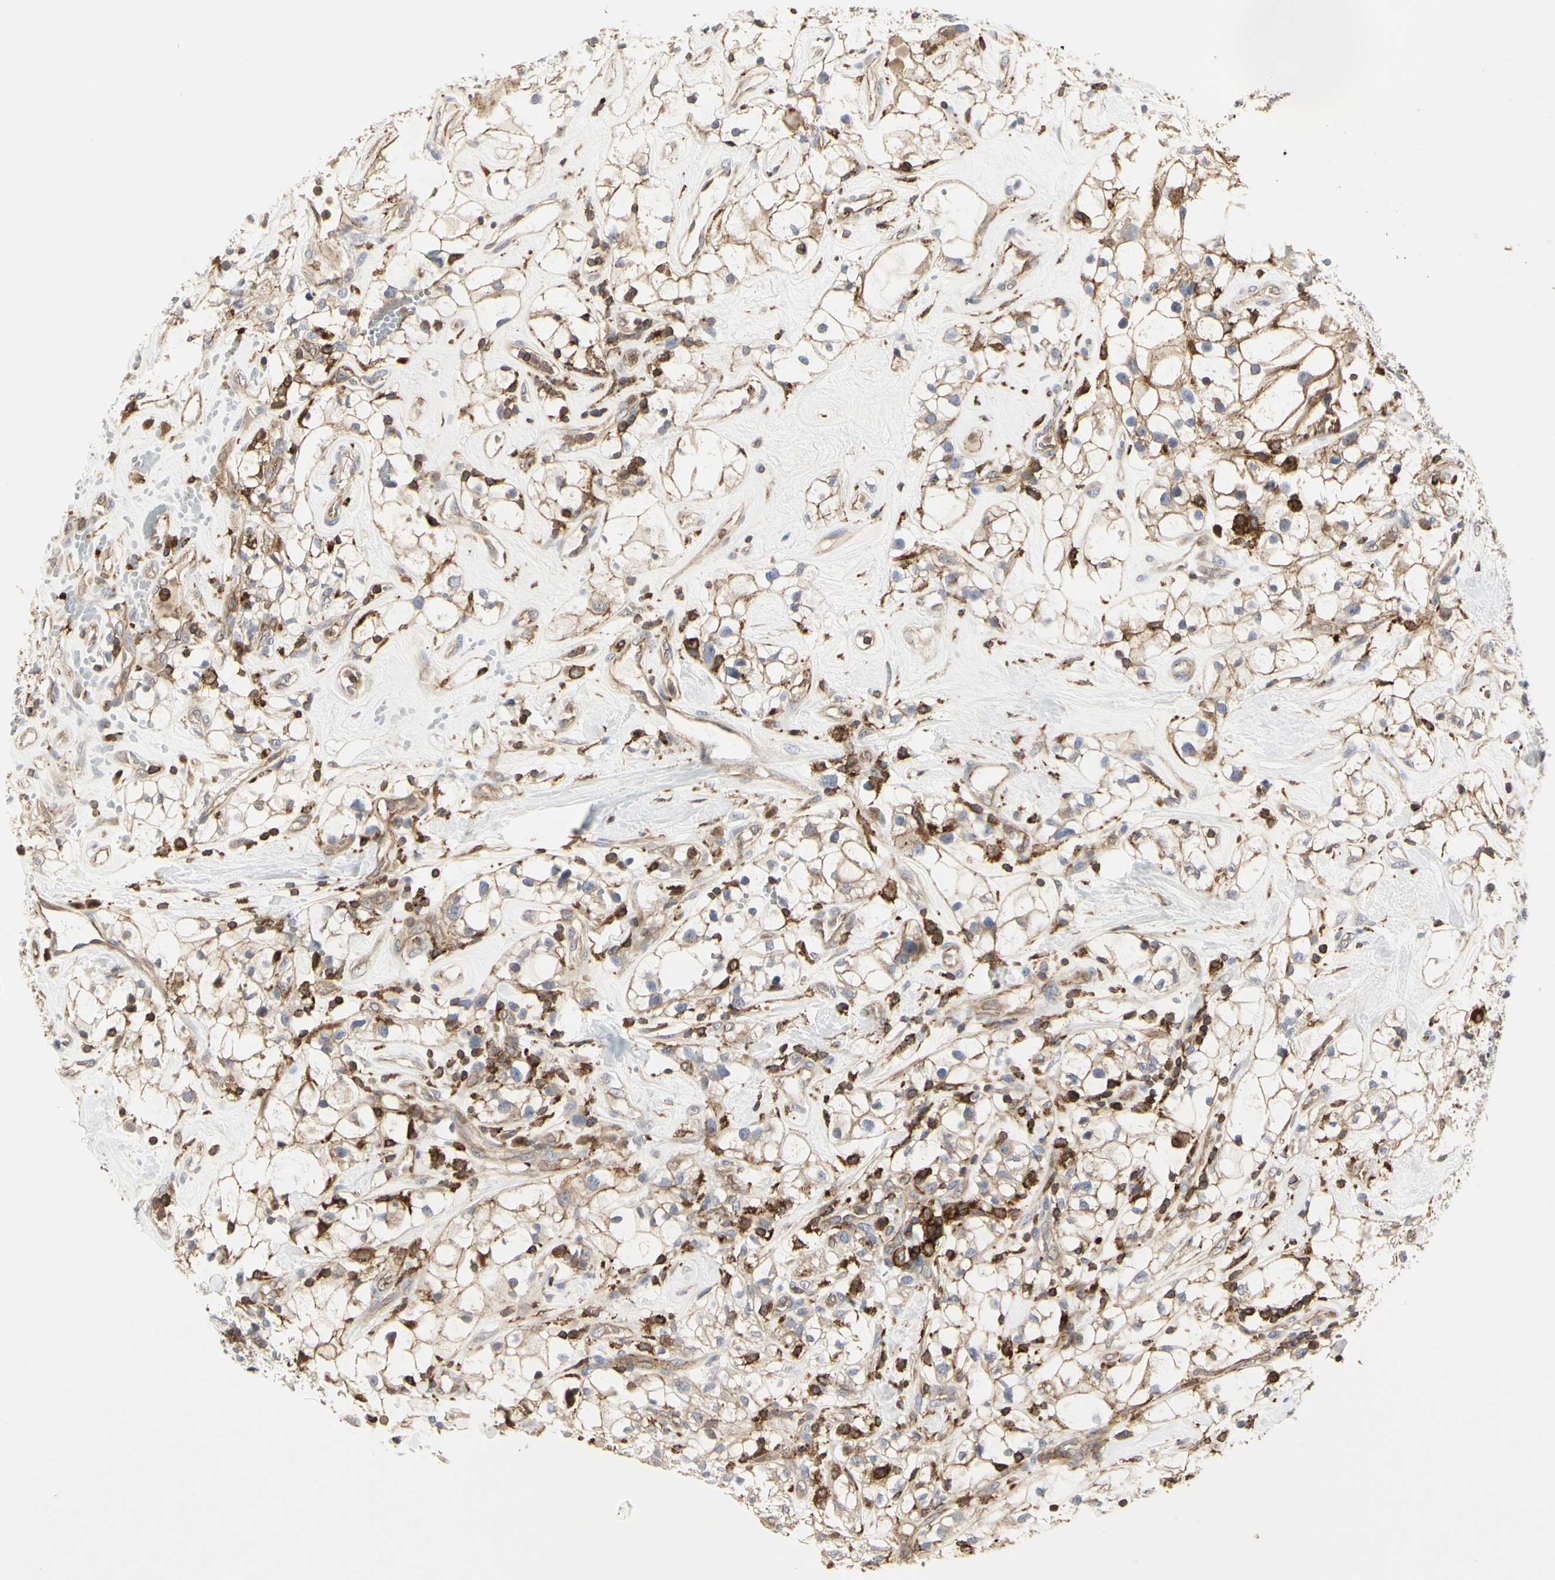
{"staining": {"intensity": "weak", "quantity": ">75%", "location": "cytoplasmic/membranous"}, "tissue": "renal cancer", "cell_type": "Tumor cells", "image_type": "cancer", "snomed": [{"axis": "morphology", "description": "Adenocarcinoma, NOS"}, {"axis": "topography", "description": "Kidney"}], "caption": "Renal cancer (adenocarcinoma) stained with a brown dye demonstrates weak cytoplasmic/membranous positive expression in about >75% of tumor cells.", "gene": "NAPG", "patient": {"sex": "female", "age": 60}}